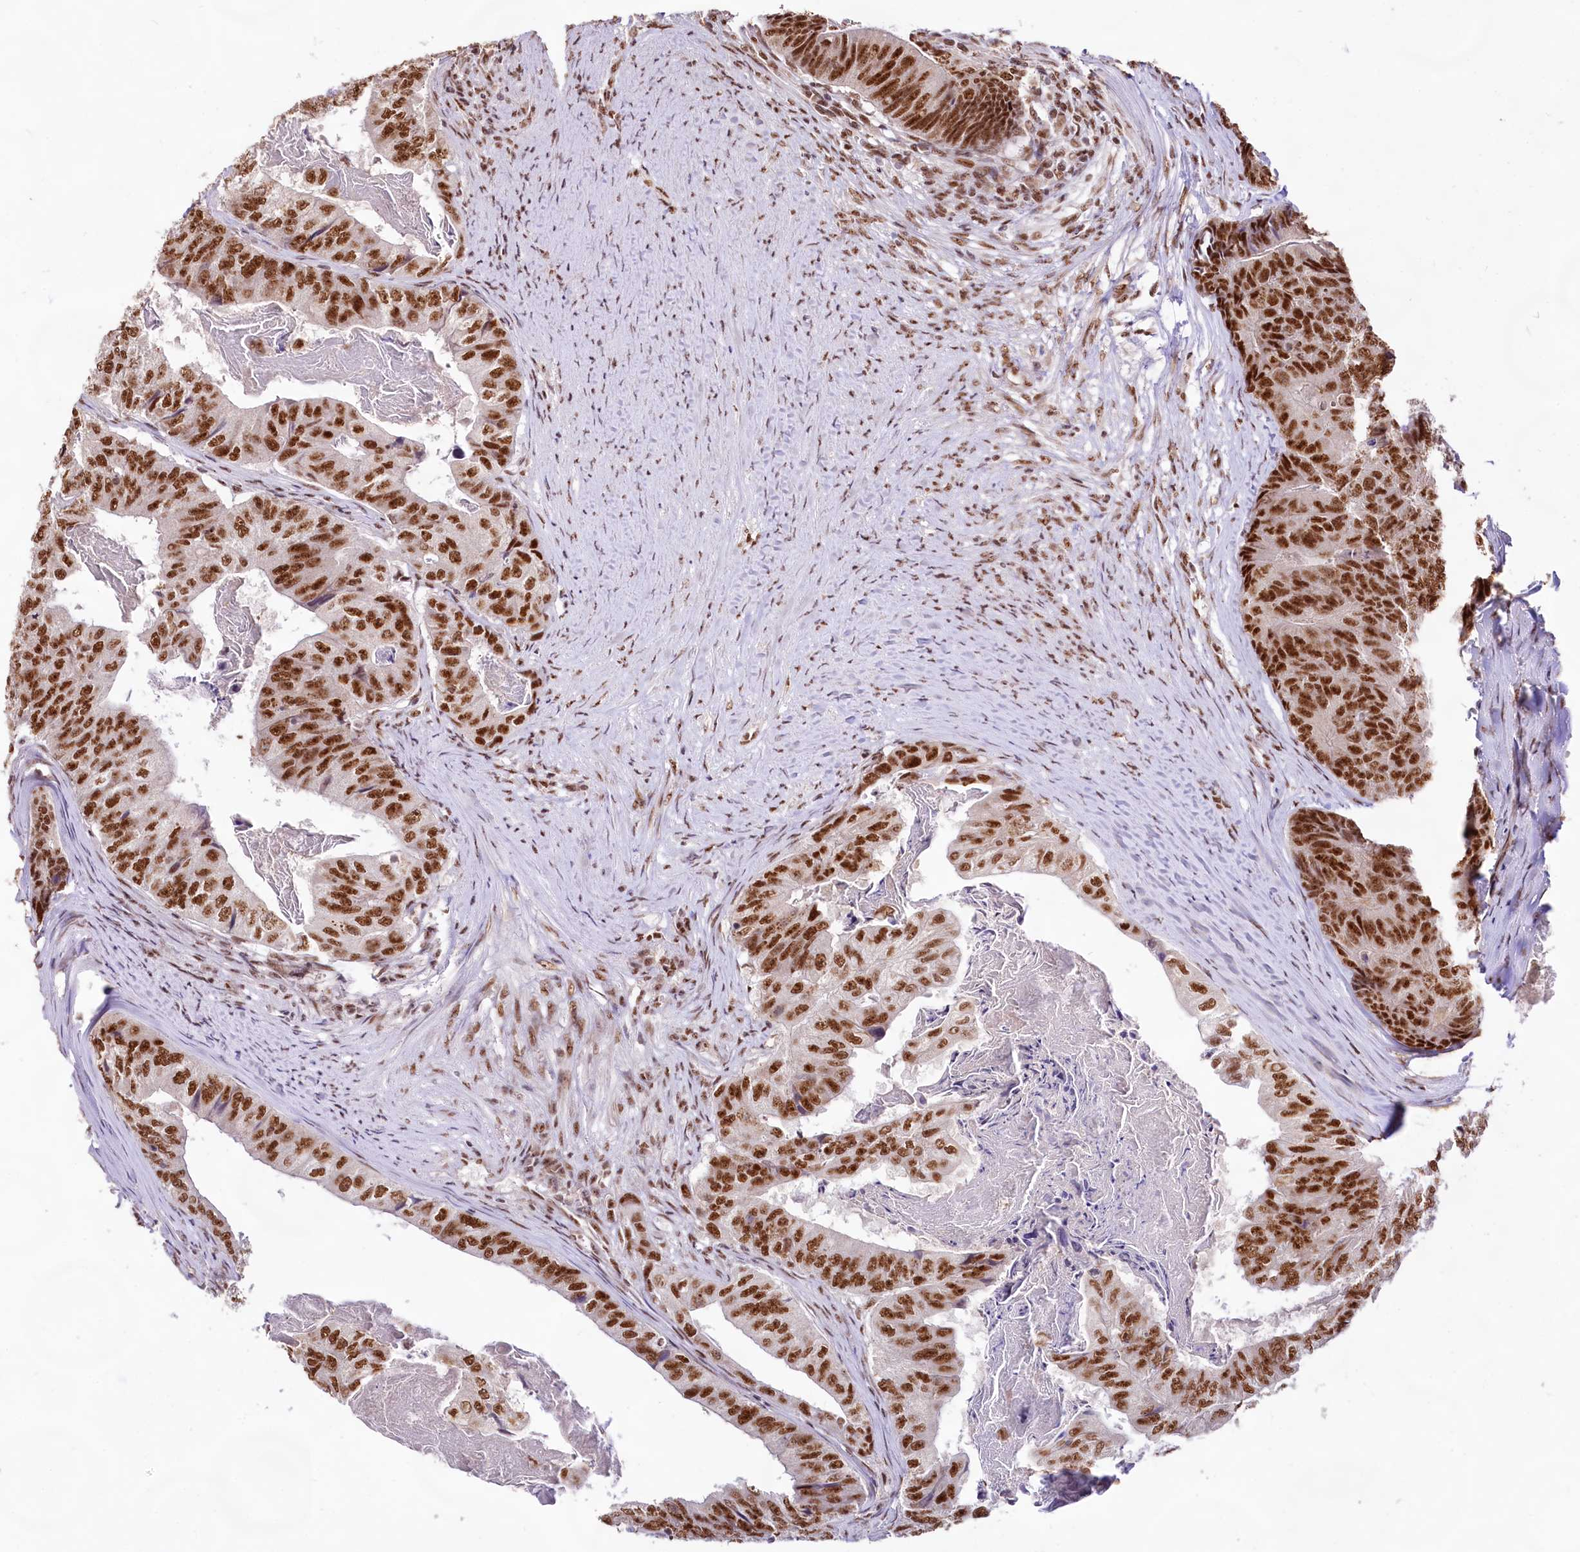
{"staining": {"intensity": "strong", "quantity": ">75%", "location": "nuclear"}, "tissue": "colorectal cancer", "cell_type": "Tumor cells", "image_type": "cancer", "snomed": [{"axis": "morphology", "description": "Adenocarcinoma, NOS"}, {"axis": "topography", "description": "Colon"}], "caption": "Human colorectal adenocarcinoma stained for a protein (brown) displays strong nuclear positive expression in about >75% of tumor cells.", "gene": "HIRA", "patient": {"sex": "female", "age": 67}}